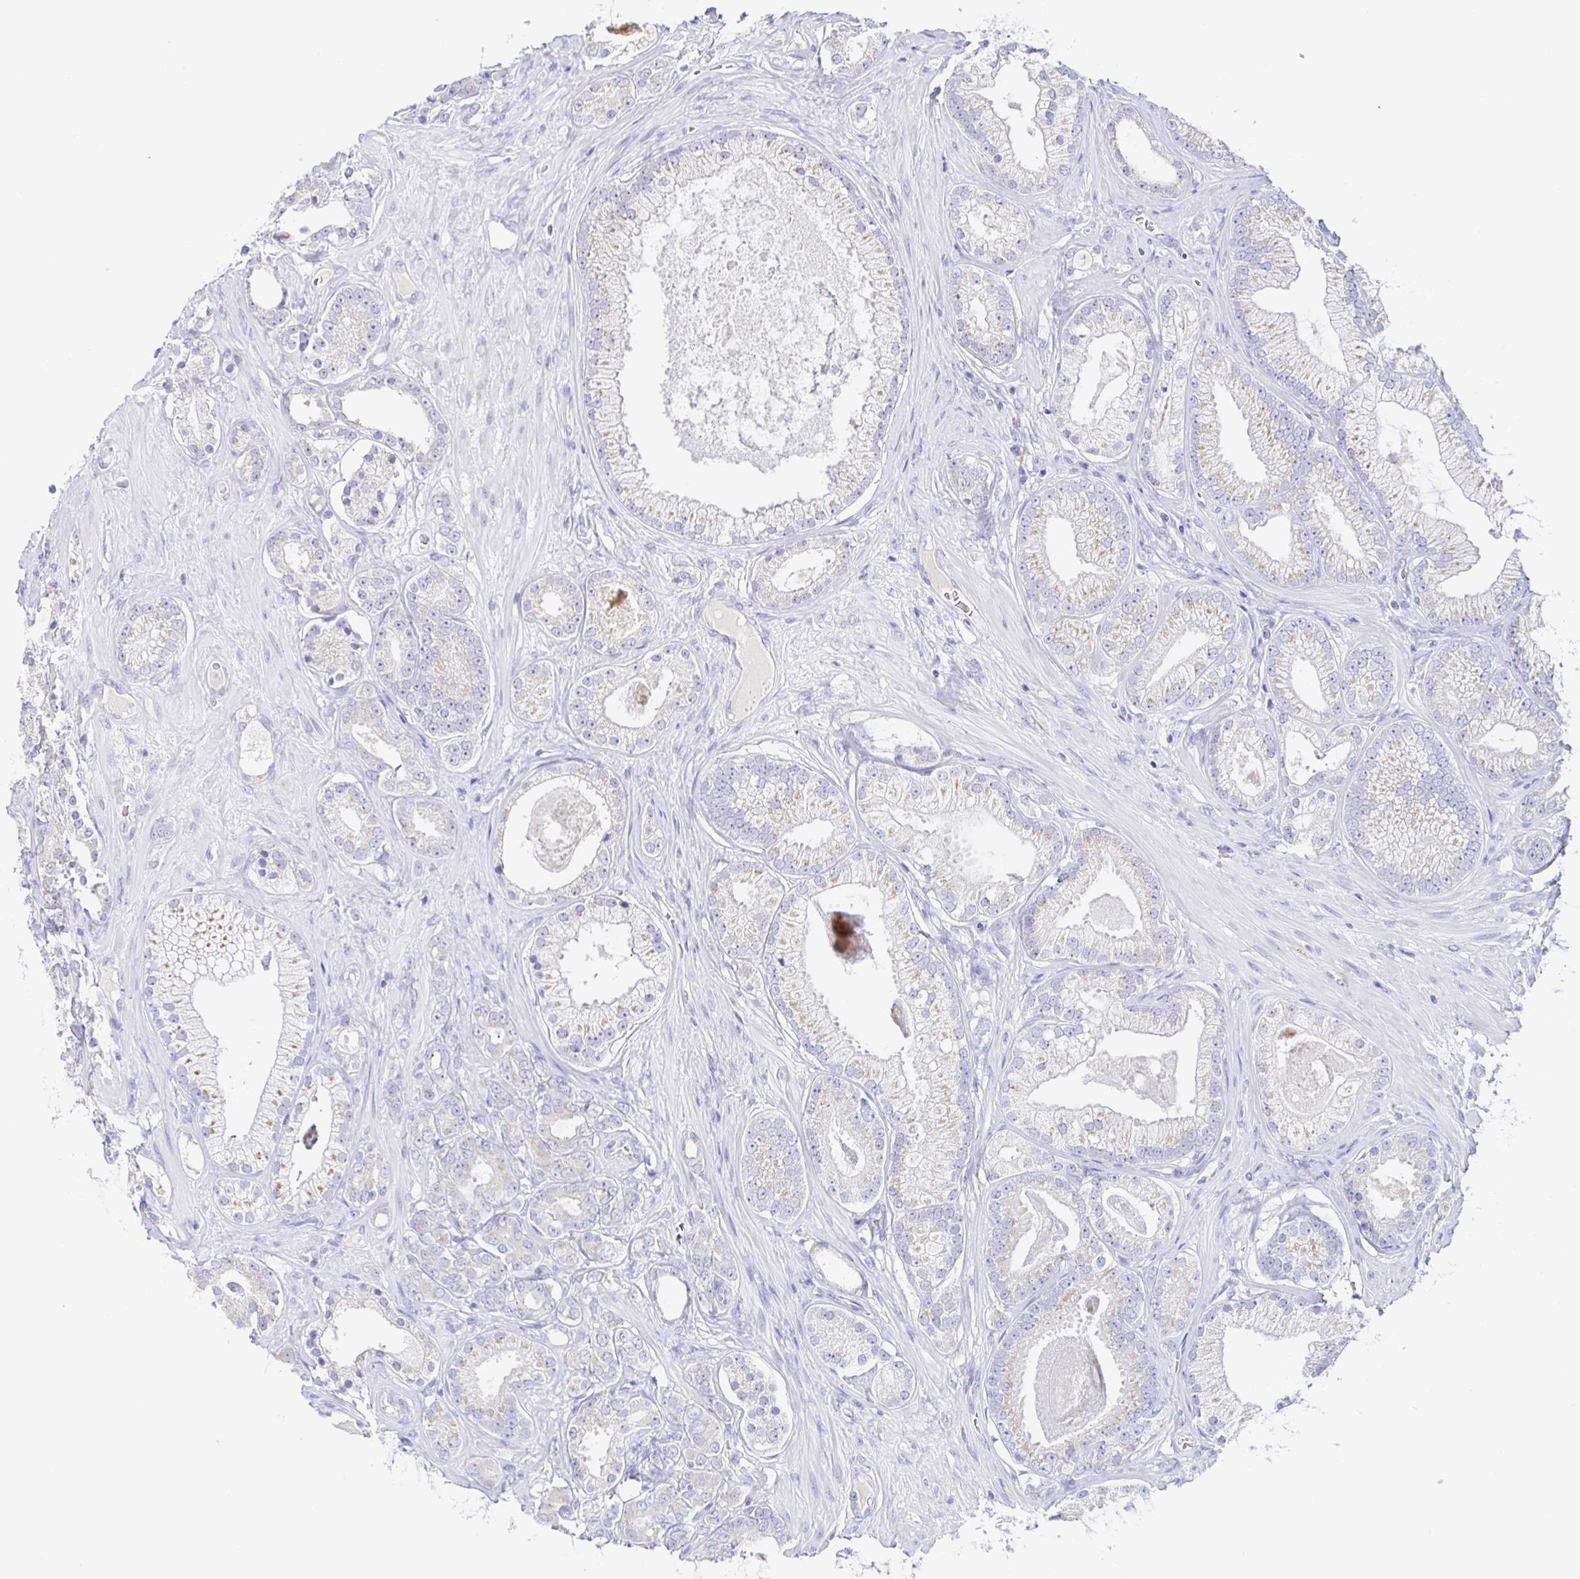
{"staining": {"intensity": "weak", "quantity": "<25%", "location": "cytoplasmic/membranous"}, "tissue": "prostate cancer", "cell_type": "Tumor cells", "image_type": "cancer", "snomed": [{"axis": "morphology", "description": "Adenocarcinoma, High grade"}, {"axis": "topography", "description": "Prostate"}], "caption": "Tumor cells are negative for protein expression in human prostate cancer. (DAB (3,3'-diaminobenzidine) IHC visualized using brightfield microscopy, high magnification).", "gene": "SIAH3", "patient": {"sex": "male", "age": 66}}